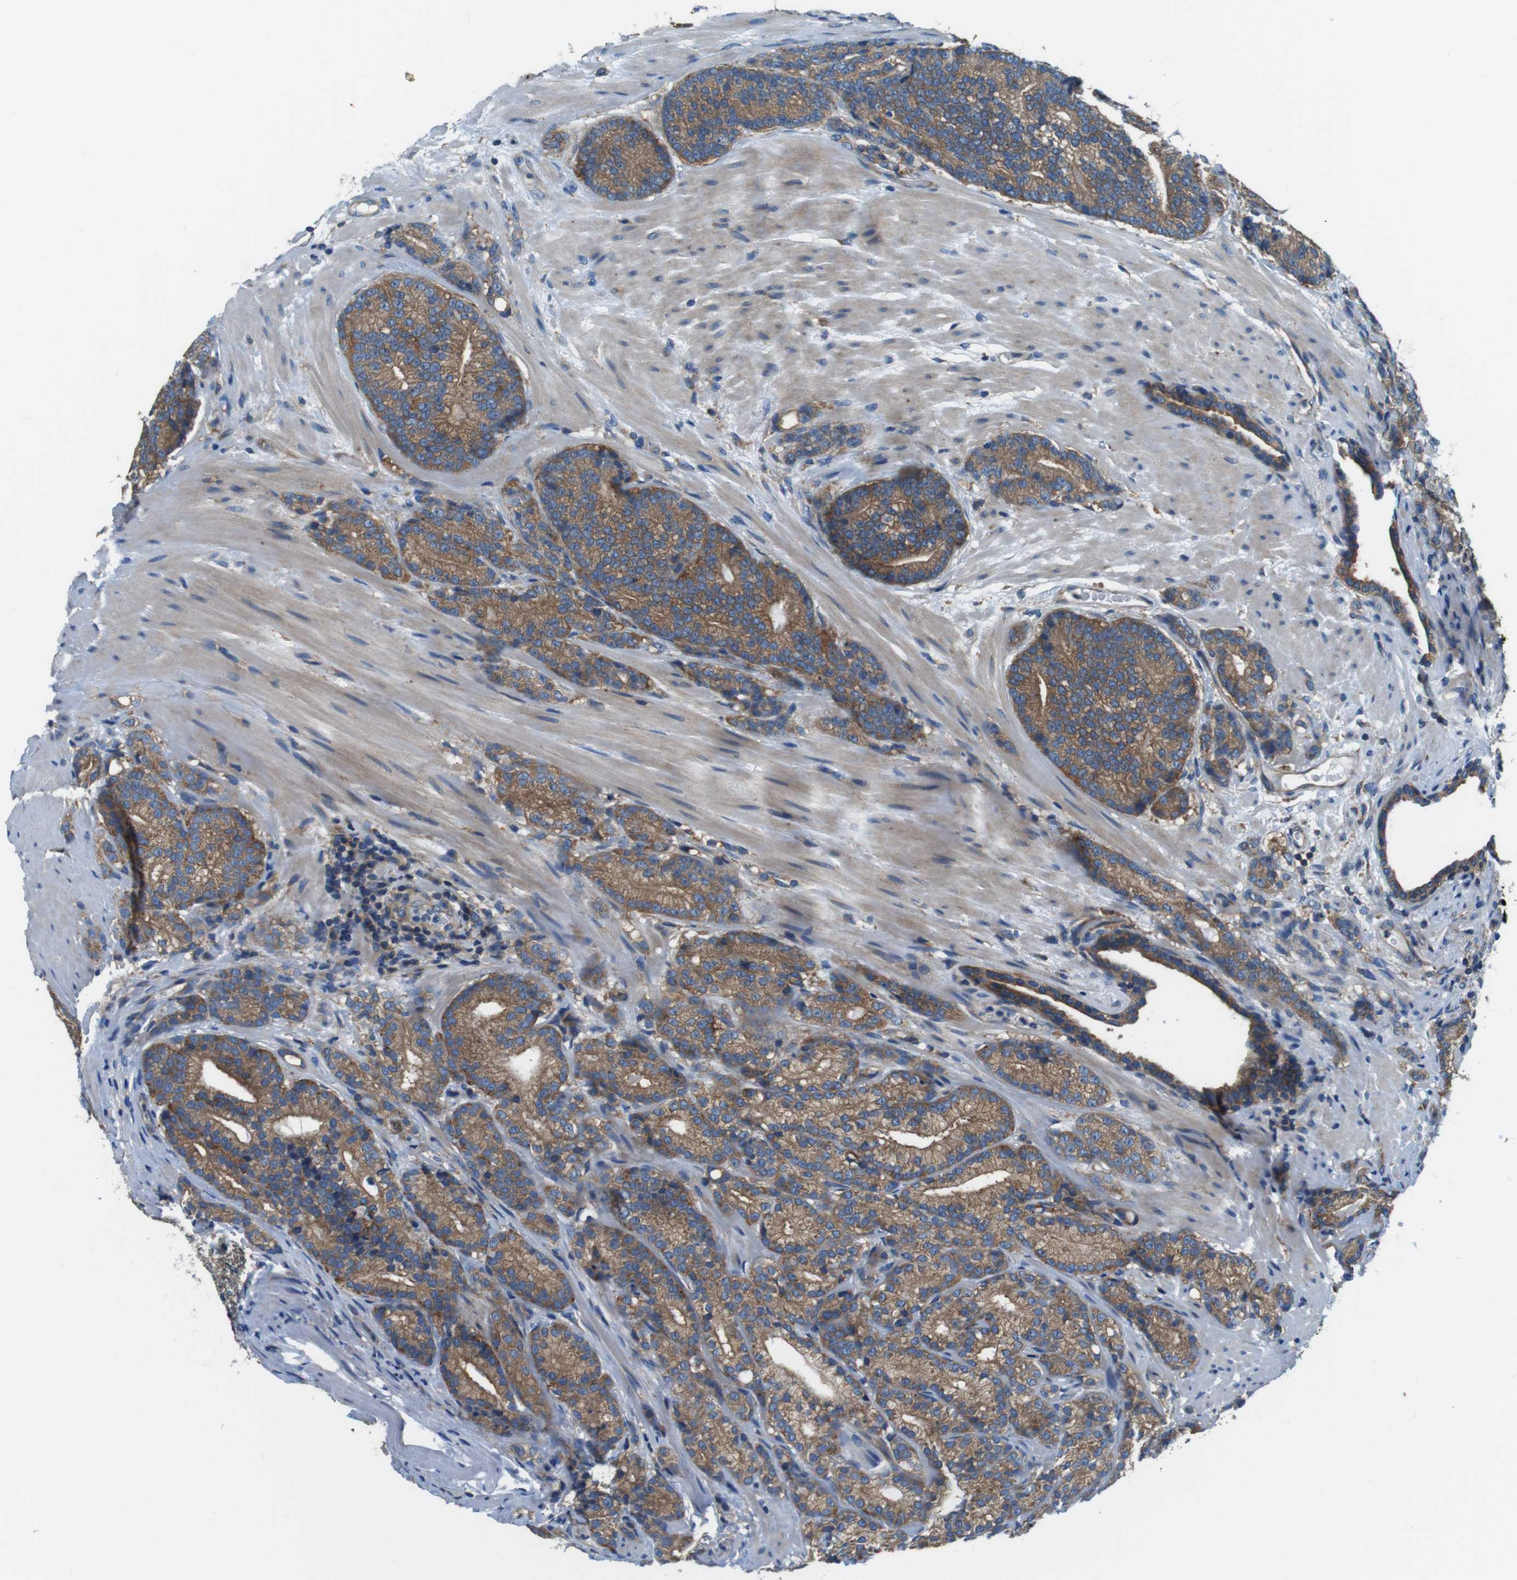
{"staining": {"intensity": "moderate", "quantity": ">75%", "location": "cytoplasmic/membranous"}, "tissue": "prostate cancer", "cell_type": "Tumor cells", "image_type": "cancer", "snomed": [{"axis": "morphology", "description": "Adenocarcinoma, High grade"}, {"axis": "topography", "description": "Prostate"}], "caption": "IHC of human prostate cancer (high-grade adenocarcinoma) displays medium levels of moderate cytoplasmic/membranous expression in about >75% of tumor cells.", "gene": "DENND4C", "patient": {"sex": "male", "age": 61}}